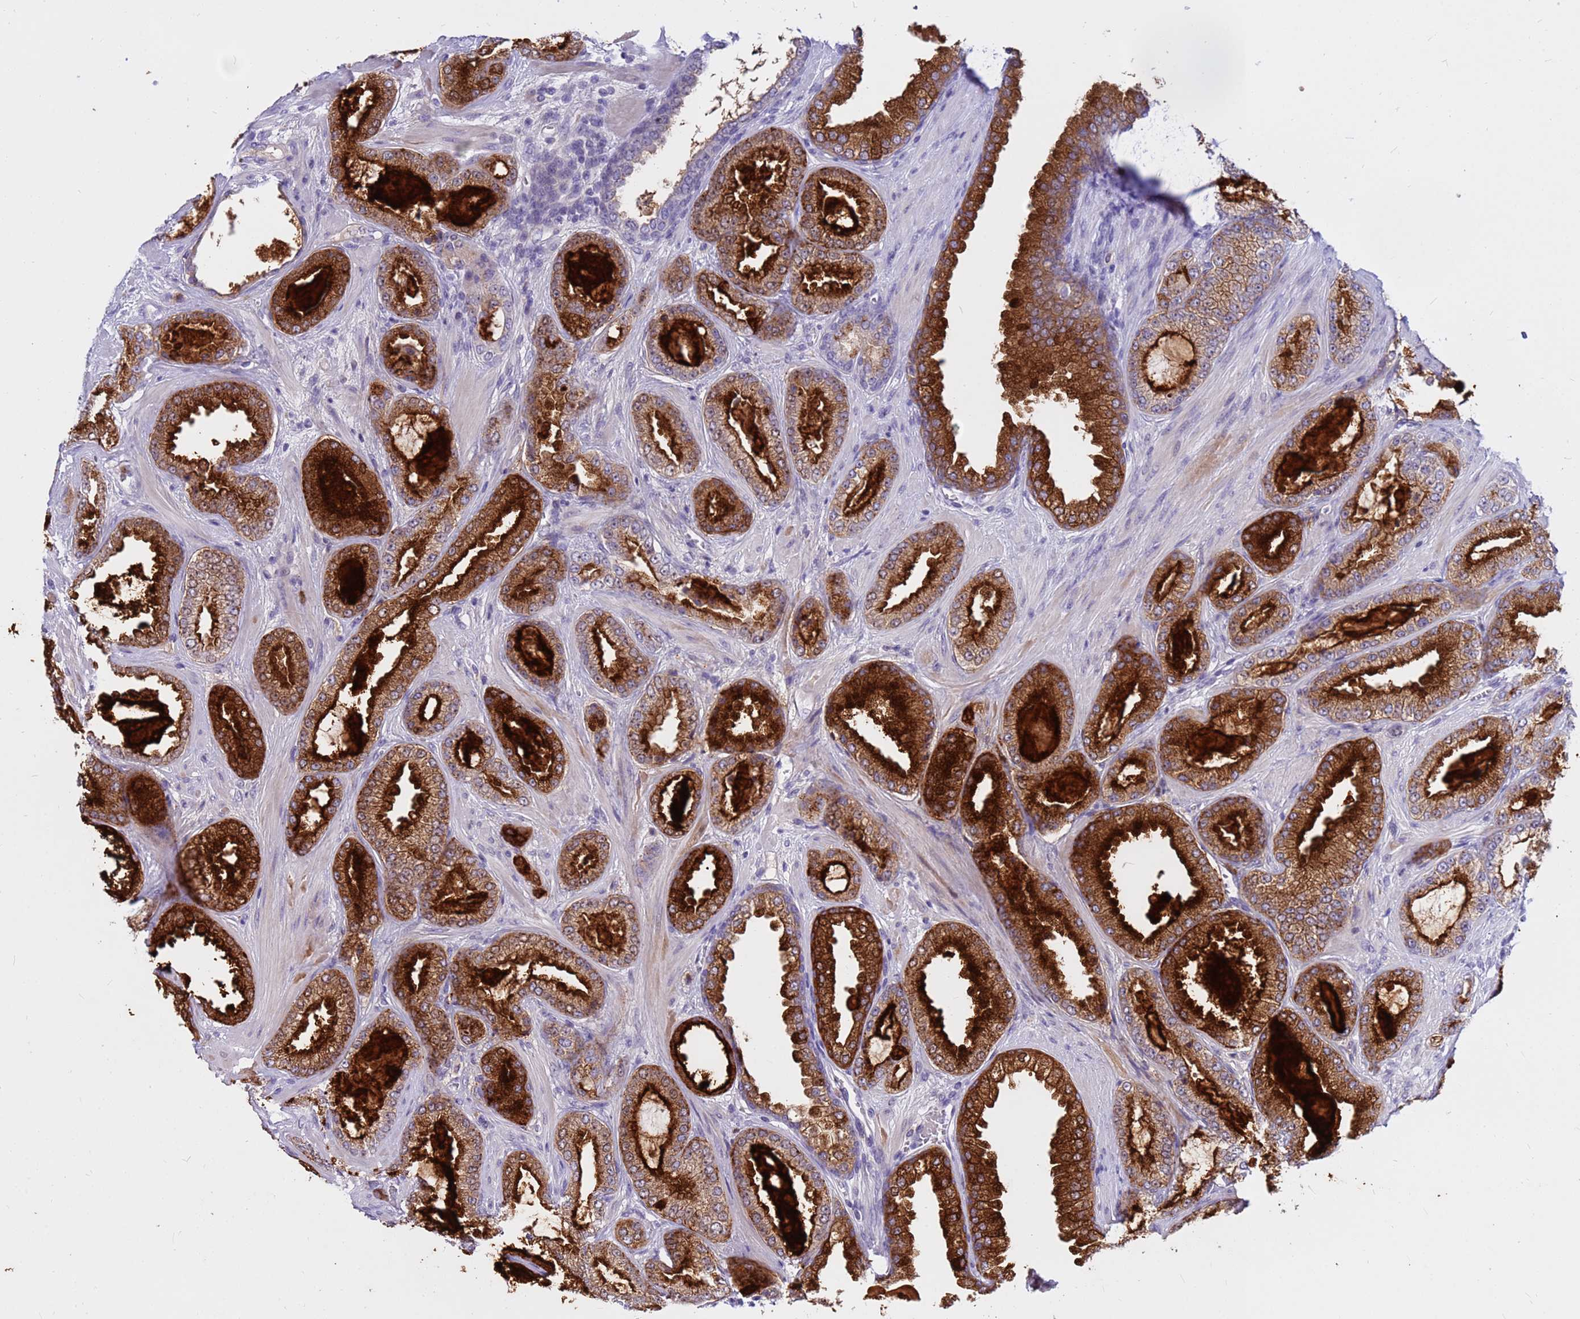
{"staining": {"intensity": "strong", "quantity": ">75%", "location": "cytoplasmic/membranous,nuclear"}, "tissue": "prostate cancer", "cell_type": "Tumor cells", "image_type": "cancer", "snomed": [{"axis": "morphology", "description": "Adenocarcinoma, Low grade"}, {"axis": "topography", "description": "Prostate"}], "caption": "Human prostate cancer stained with a protein marker shows strong staining in tumor cells.", "gene": "DMRTC2", "patient": {"sex": "male", "age": 57}}